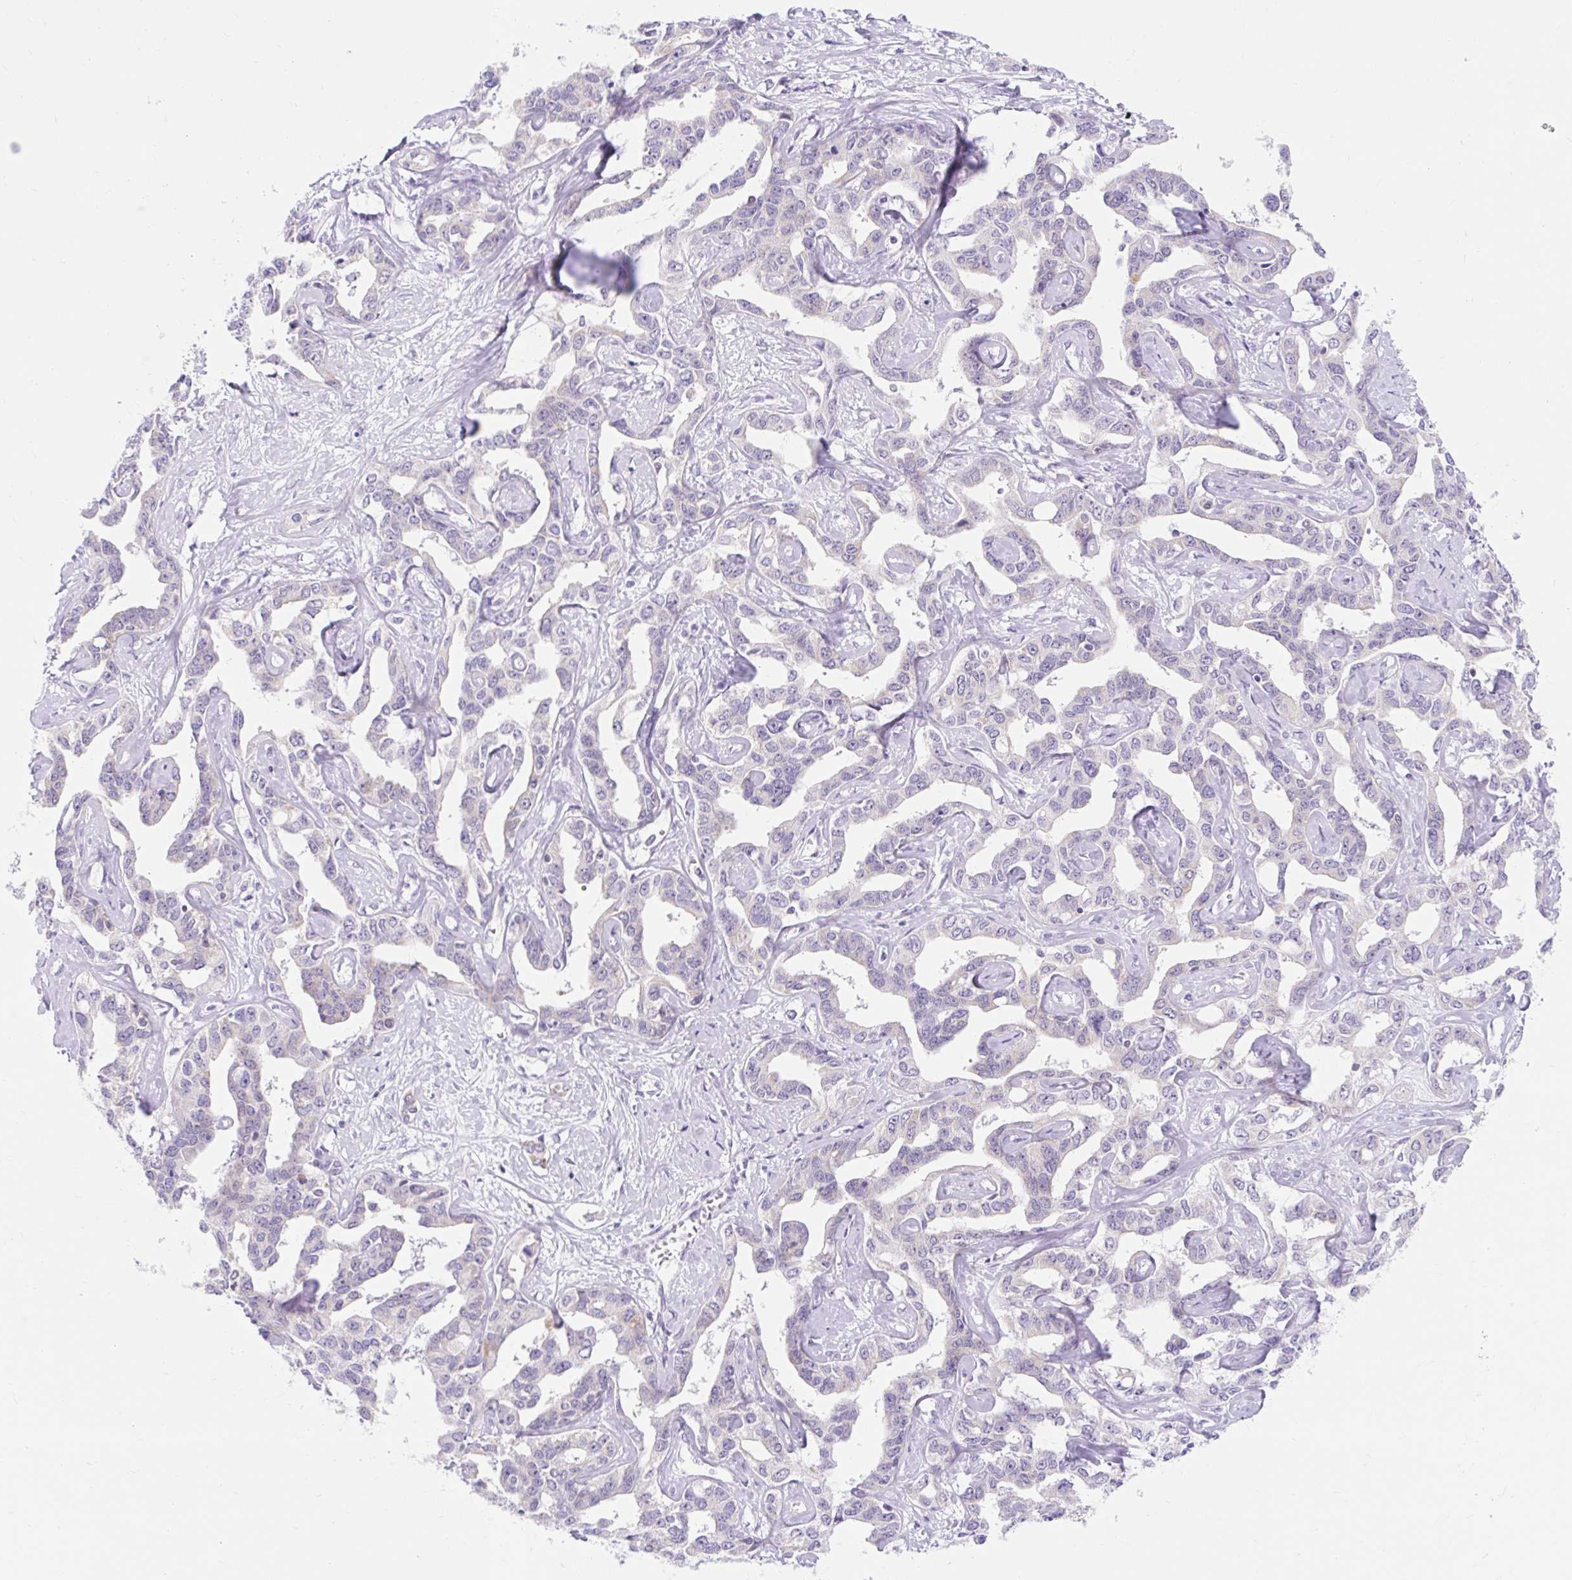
{"staining": {"intensity": "negative", "quantity": "none", "location": "none"}, "tissue": "liver cancer", "cell_type": "Tumor cells", "image_type": "cancer", "snomed": [{"axis": "morphology", "description": "Cholangiocarcinoma"}, {"axis": "topography", "description": "Liver"}], "caption": "A histopathology image of liver cancer (cholangiocarcinoma) stained for a protein exhibits no brown staining in tumor cells. (DAB IHC with hematoxylin counter stain).", "gene": "ITPK1", "patient": {"sex": "male", "age": 59}}